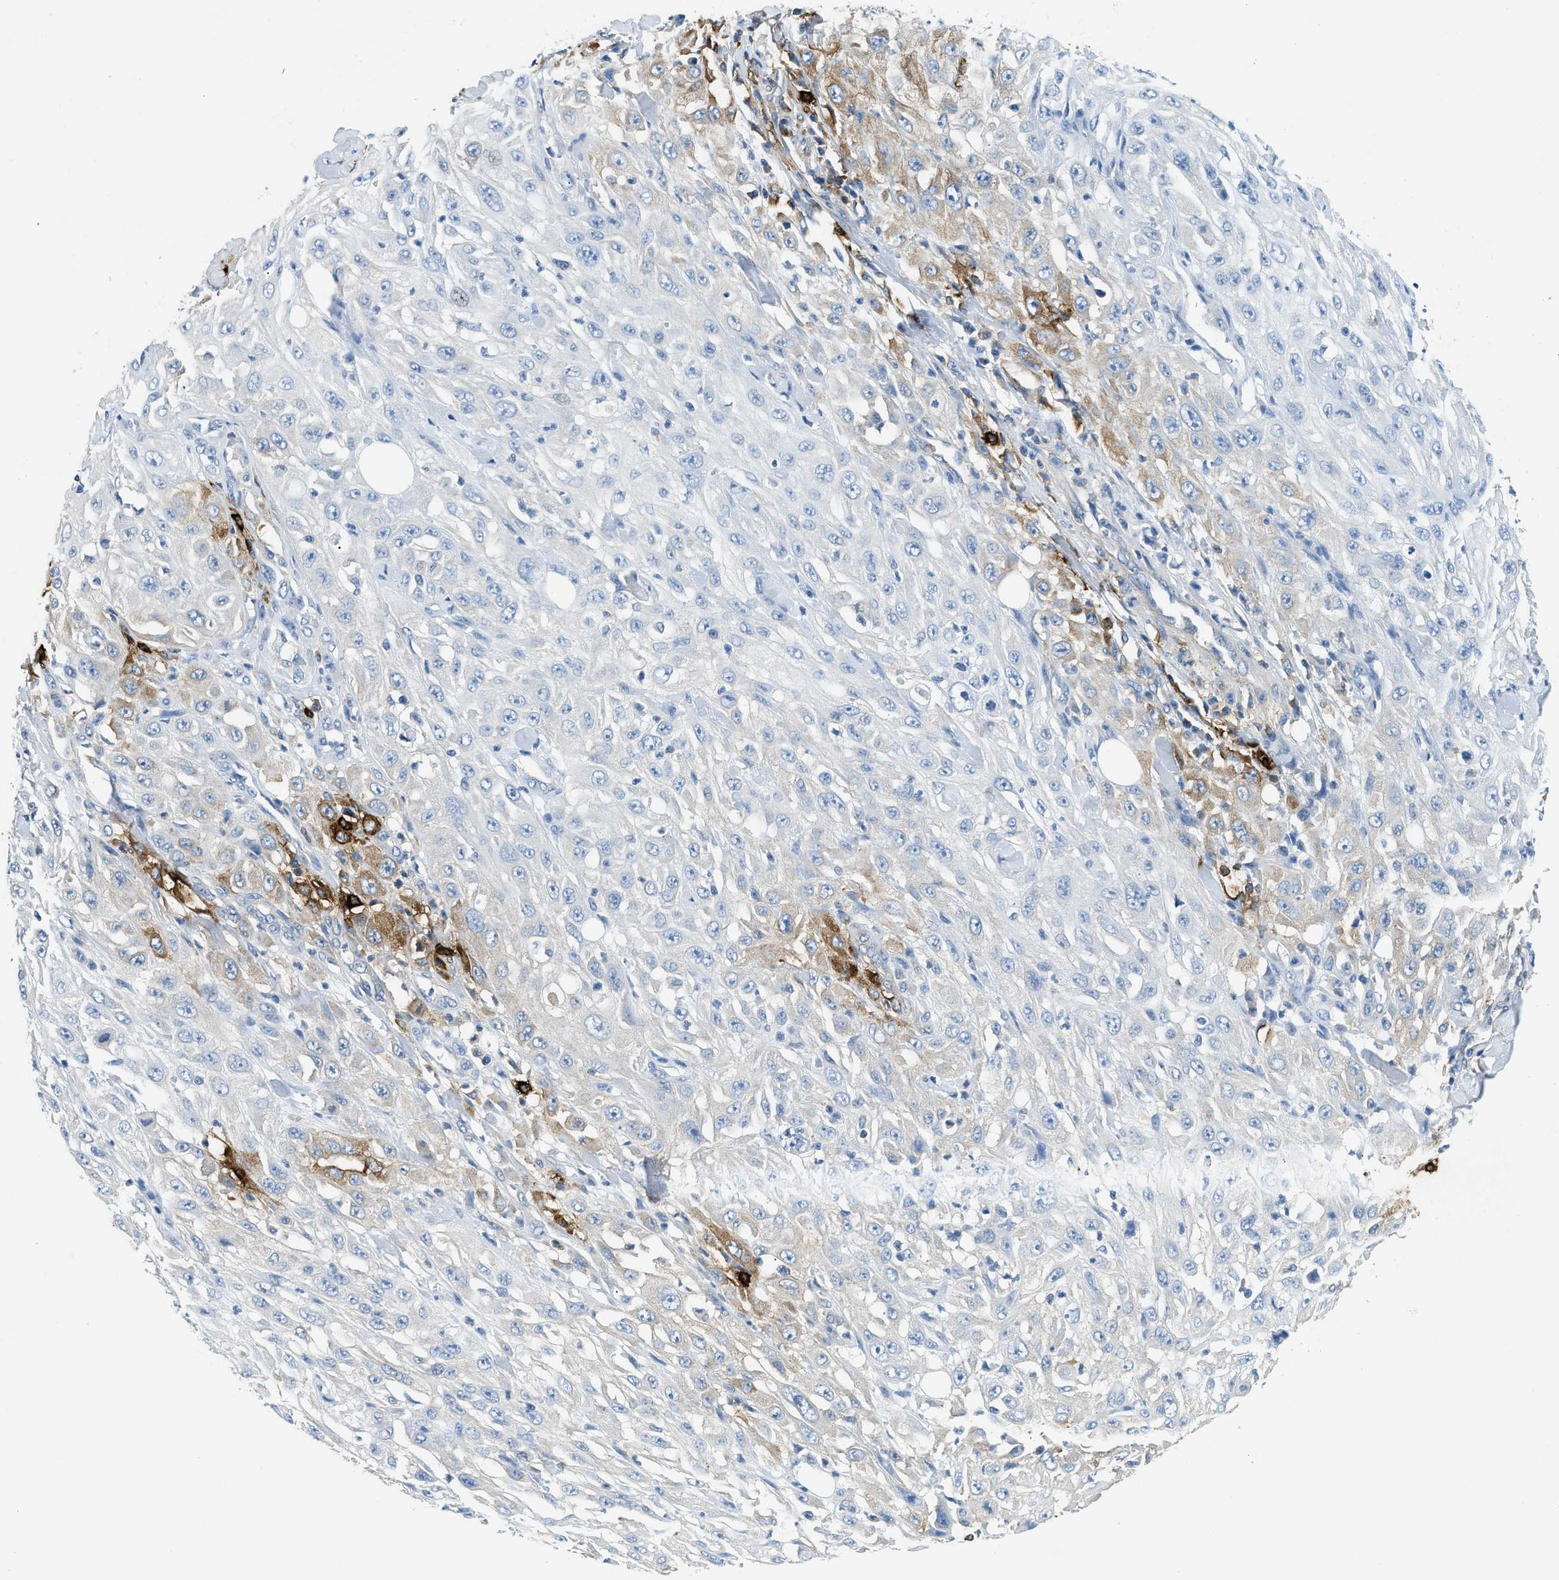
{"staining": {"intensity": "negative", "quantity": "none", "location": "none"}, "tissue": "skin cancer", "cell_type": "Tumor cells", "image_type": "cancer", "snomed": [{"axis": "morphology", "description": "Squamous cell carcinoma, NOS"}, {"axis": "morphology", "description": "Squamous cell carcinoma, metastatic, NOS"}, {"axis": "topography", "description": "Skin"}, {"axis": "topography", "description": "Lymph node"}], "caption": "Skin metastatic squamous cell carcinoma was stained to show a protein in brown. There is no significant expression in tumor cells.", "gene": "TPSAB1", "patient": {"sex": "male", "age": 75}}